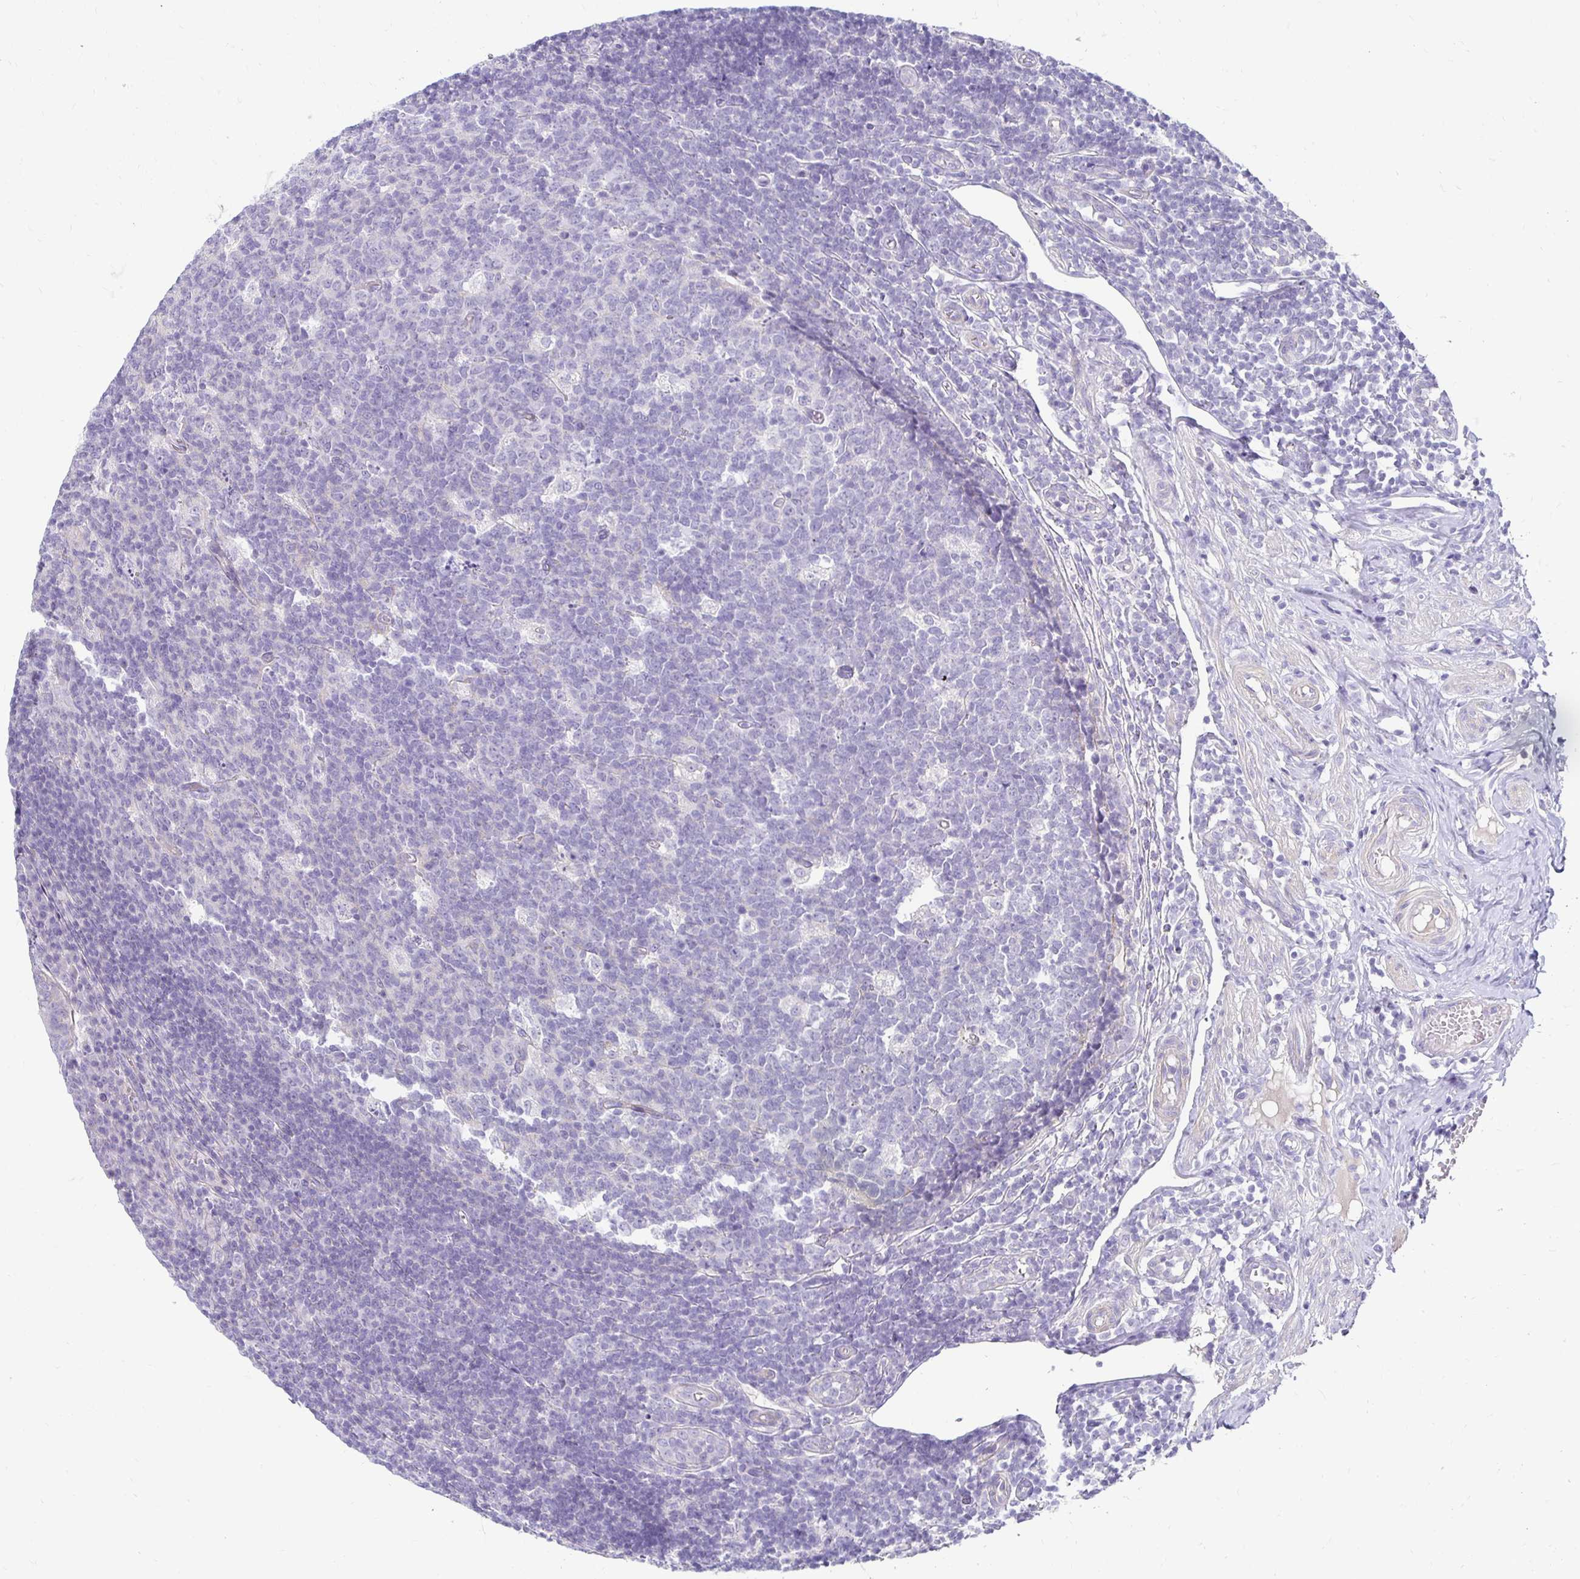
{"staining": {"intensity": "negative", "quantity": "none", "location": "none"}, "tissue": "appendix", "cell_type": "Glandular cells", "image_type": "normal", "snomed": [{"axis": "morphology", "description": "Normal tissue, NOS"}, {"axis": "topography", "description": "Appendix"}], "caption": "There is no significant staining in glandular cells of appendix. (DAB (3,3'-diaminobenzidine) IHC with hematoxylin counter stain).", "gene": "AKAP6", "patient": {"sex": "male", "age": 18}}